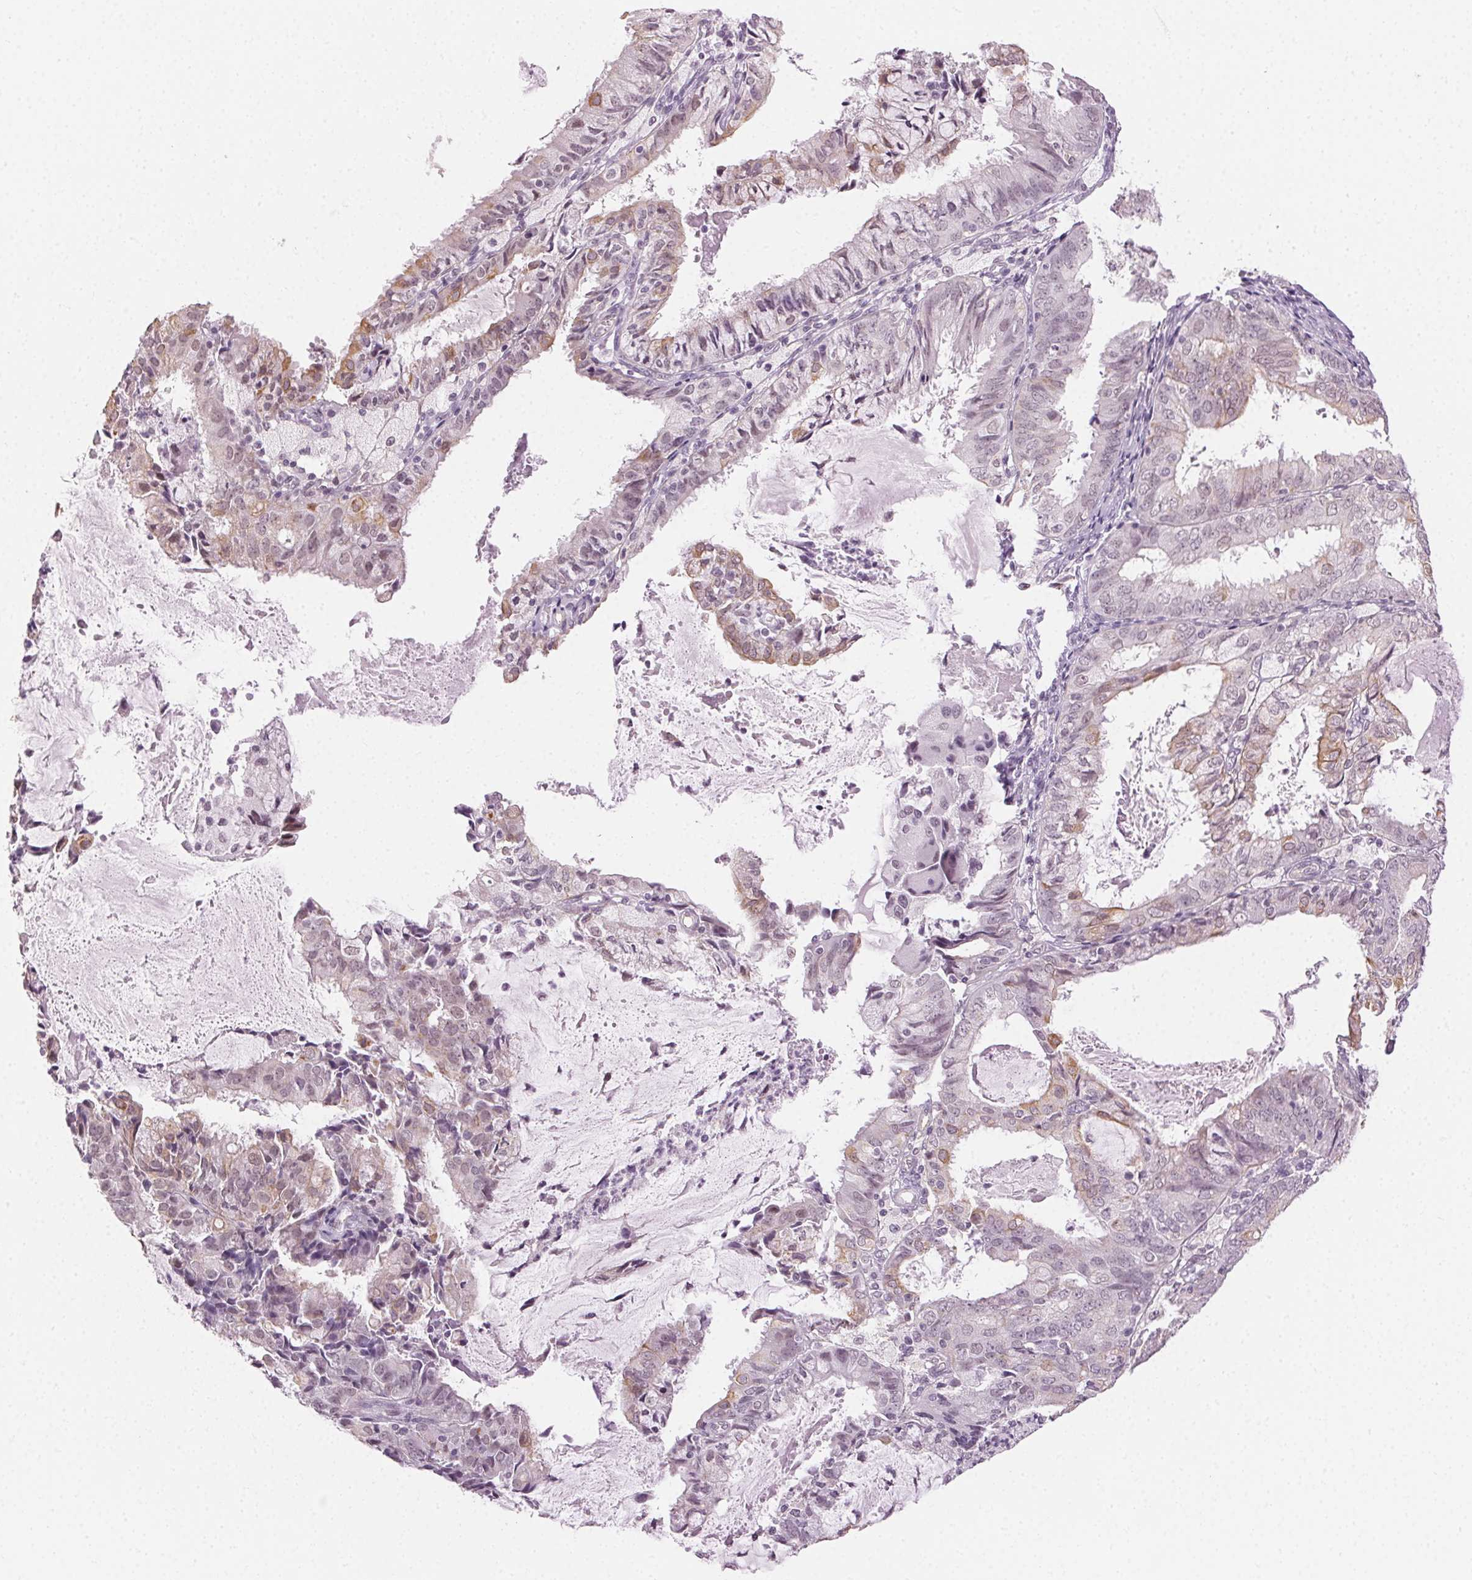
{"staining": {"intensity": "weak", "quantity": "<25%", "location": "cytoplasmic/membranous"}, "tissue": "endometrial cancer", "cell_type": "Tumor cells", "image_type": "cancer", "snomed": [{"axis": "morphology", "description": "Adenocarcinoma, NOS"}, {"axis": "topography", "description": "Endometrium"}], "caption": "Immunohistochemistry histopathology image of neoplastic tissue: endometrial adenocarcinoma stained with DAB (3,3'-diaminobenzidine) reveals no significant protein positivity in tumor cells.", "gene": "AIF1L", "patient": {"sex": "female", "age": 57}}